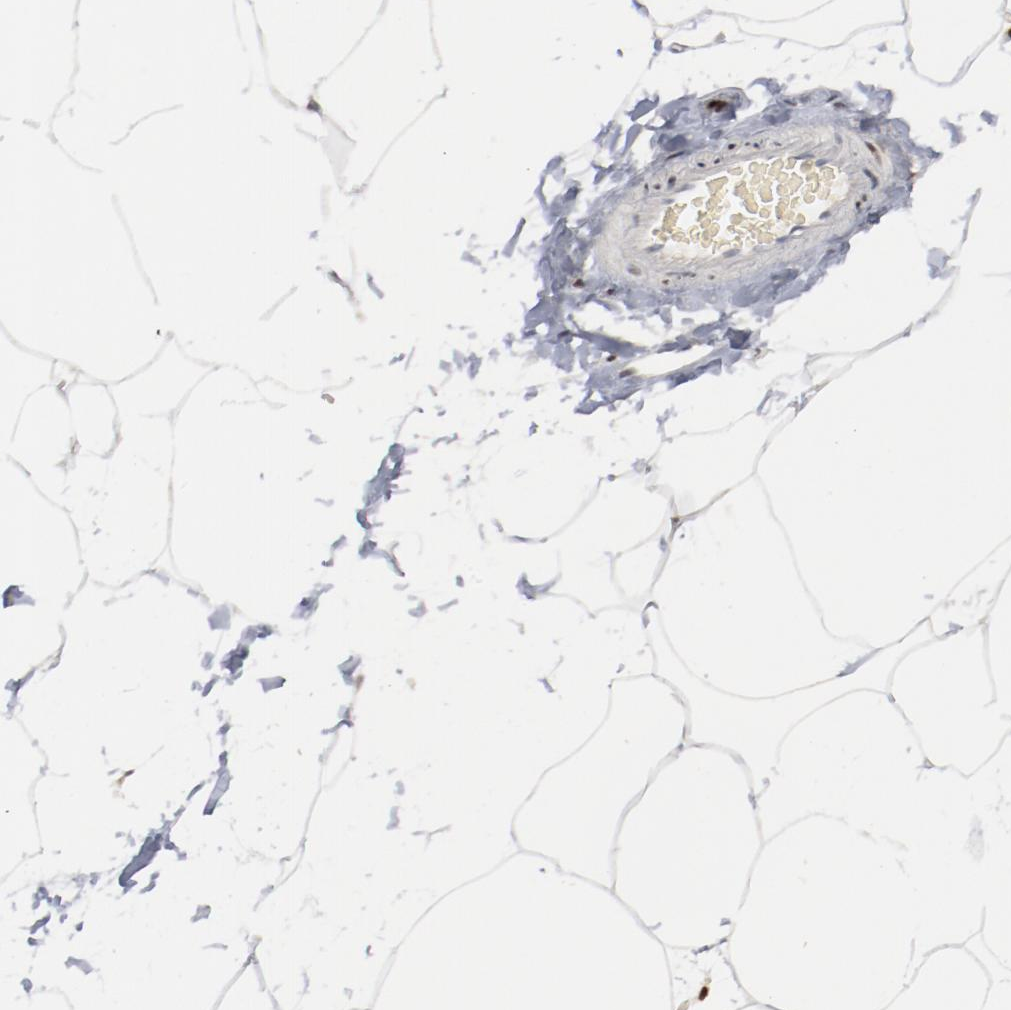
{"staining": {"intensity": "weak", "quantity": ">75%", "location": "nuclear"}, "tissue": "adipose tissue", "cell_type": "Adipocytes", "image_type": "normal", "snomed": [{"axis": "morphology", "description": "Normal tissue, NOS"}, {"axis": "morphology", "description": "Duct carcinoma"}, {"axis": "topography", "description": "Breast"}, {"axis": "topography", "description": "Adipose tissue"}], "caption": "The micrograph exhibits a brown stain indicating the presence of a protein in the nuclear of adipocytes in adipose tissue.", "gene": "ZEB2", "patient": {"sex": "female", "age": 37}}